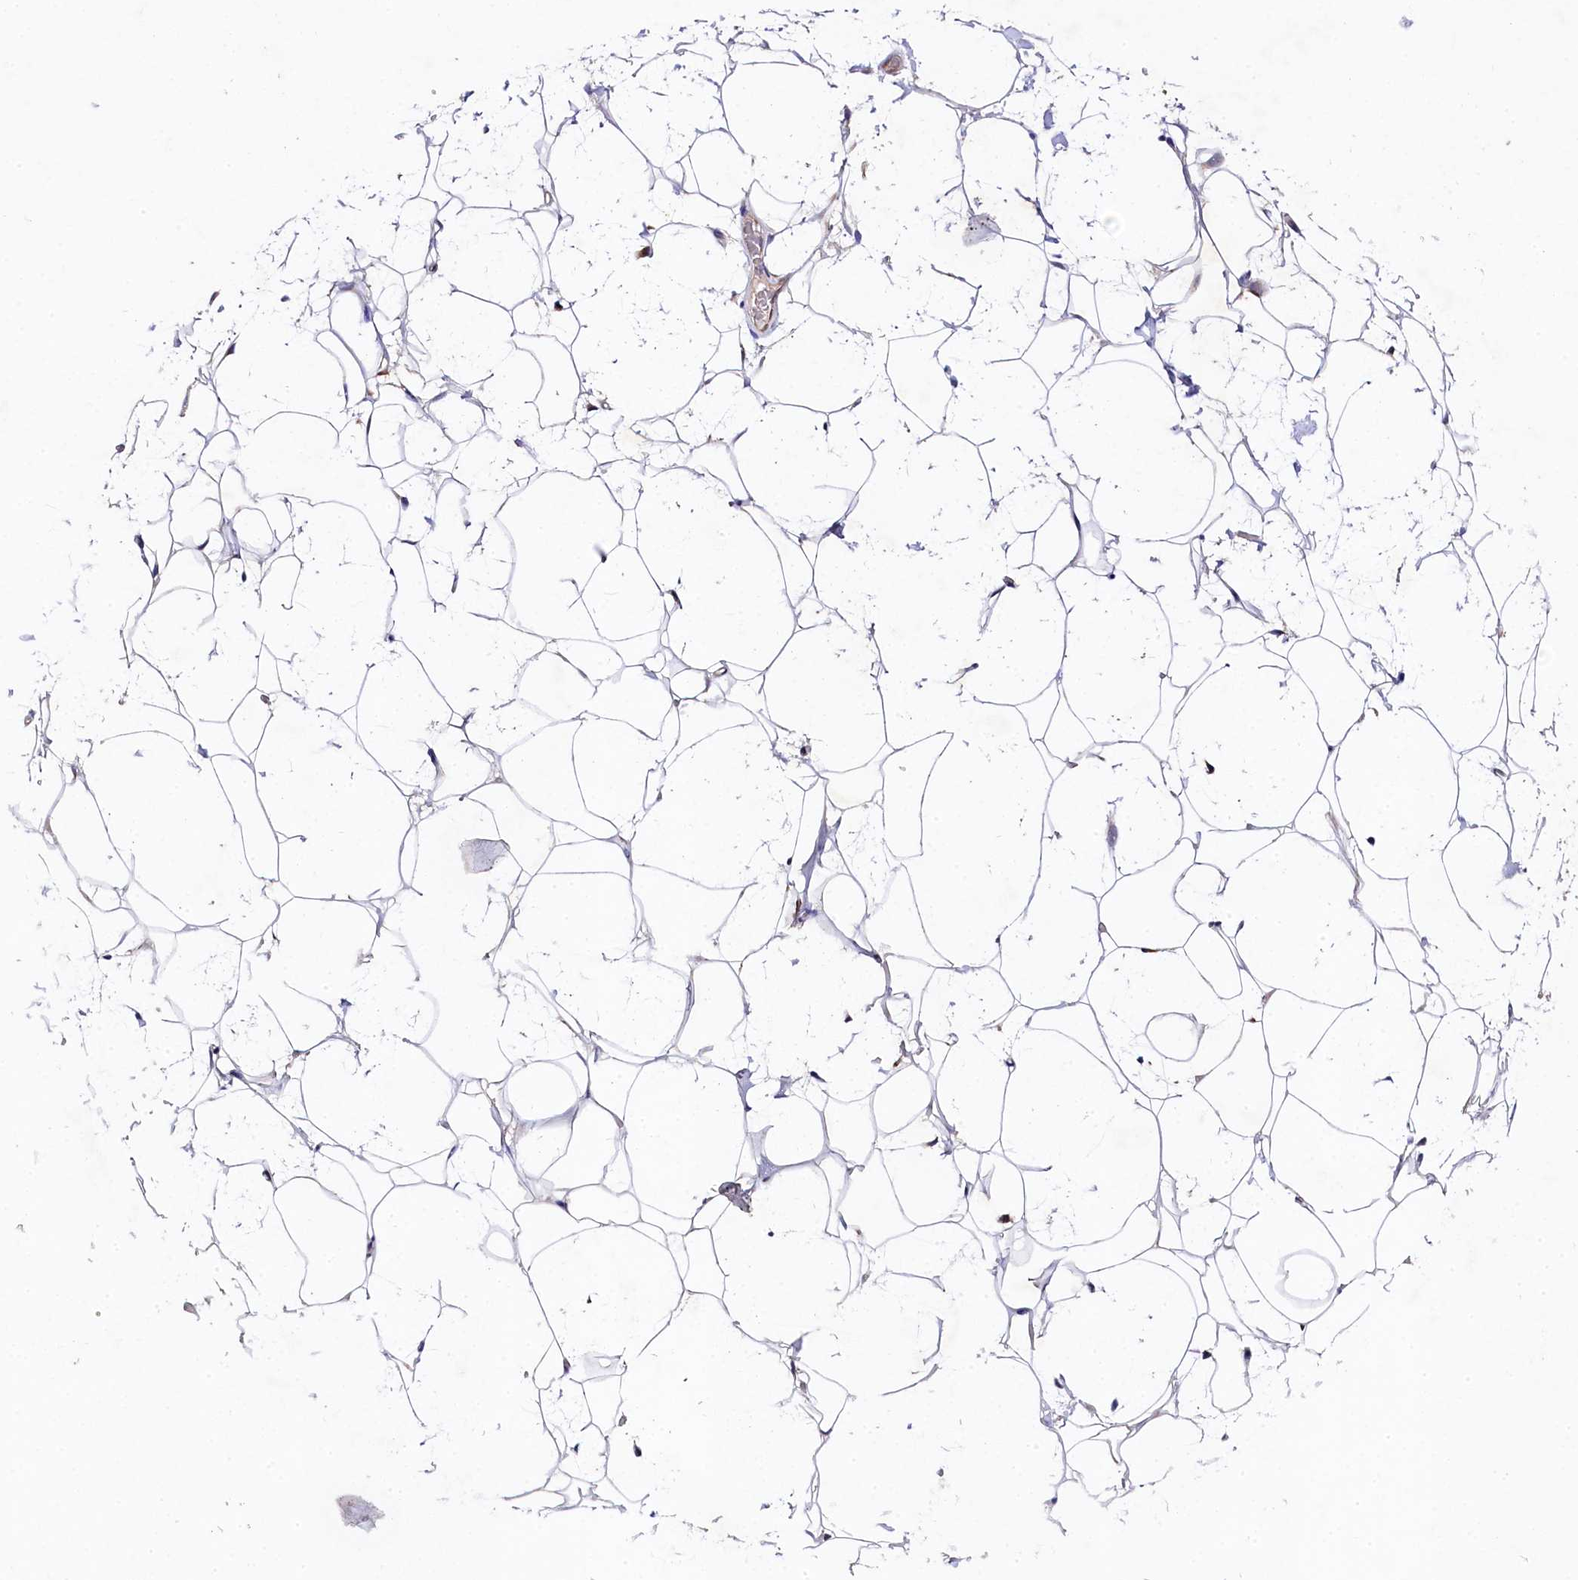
{"staining": {"intensity": "negative", "quantity": "none", "location": "none"}, "tissue": "adipose tissue", "cell_type": "Adipocytes", "image_type": "normal", "snomed": [{"axis": "morphology", "description": "Normal tissue, NOS"}, {"axis": "topography", "description": "Breast"}], "caption": "IHC histopathology image of benign adipose tissue: adipose tissue stained with DAB displays no significant protein positivity in adipocytes.", "gene": "FXYD6", "patient": {"sex": "female", "age": 26}}